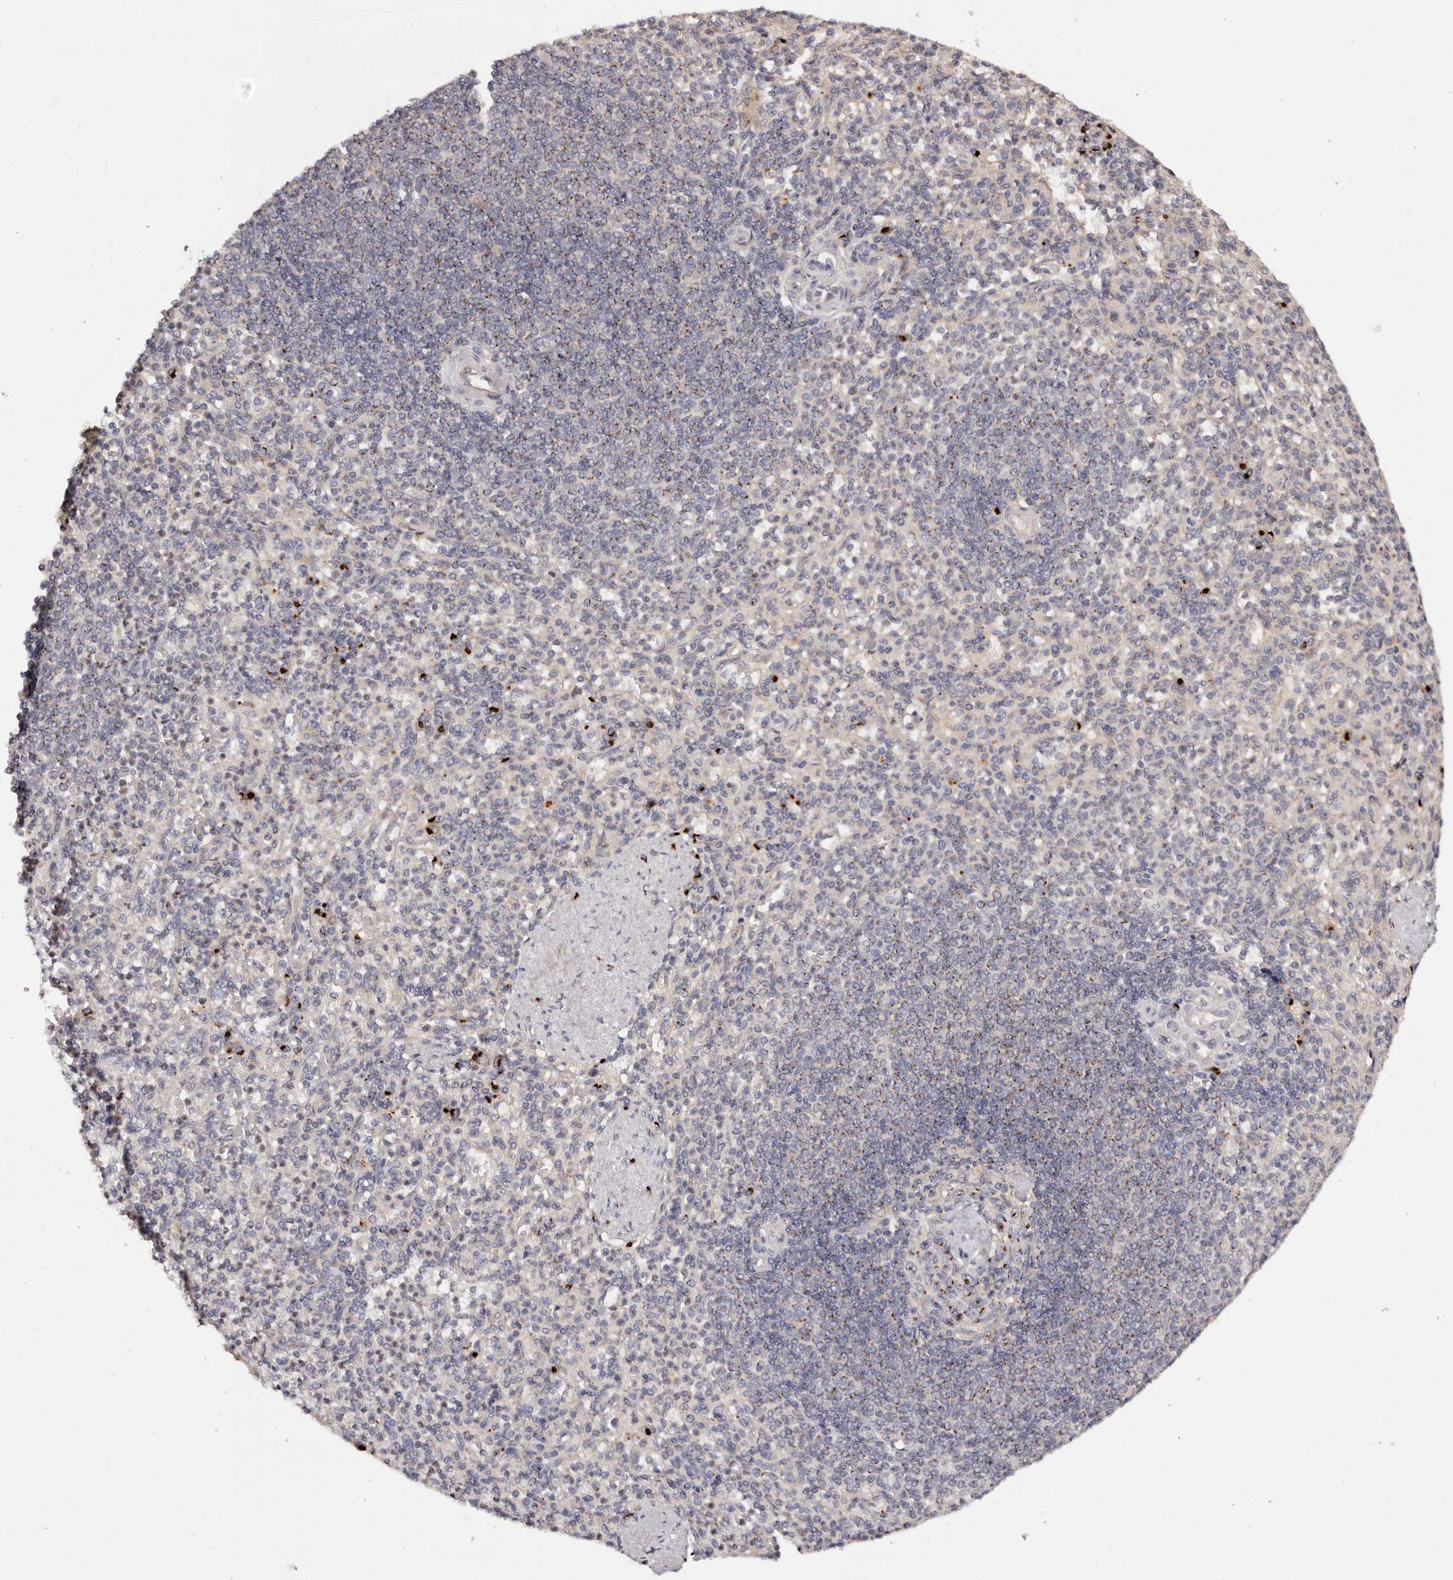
{"staining": {"intensity": "negative", "quantity": "none", "location": "none"}, "tissue": "spleen", "cell_type": "Cells in red pulp", "image_type": "normal", "snomed": [{"axis": "morphology", "description": "Normal tissue, NOS"}, {"axis": "topography", "description": "Spleen"}], "caption": "Human spleen stained for a protein using immunohistochemistry exhibits no positivity in cells in red pulp.", "gene": "DACT2", "patient": {"sex": "female", "age": 74}}